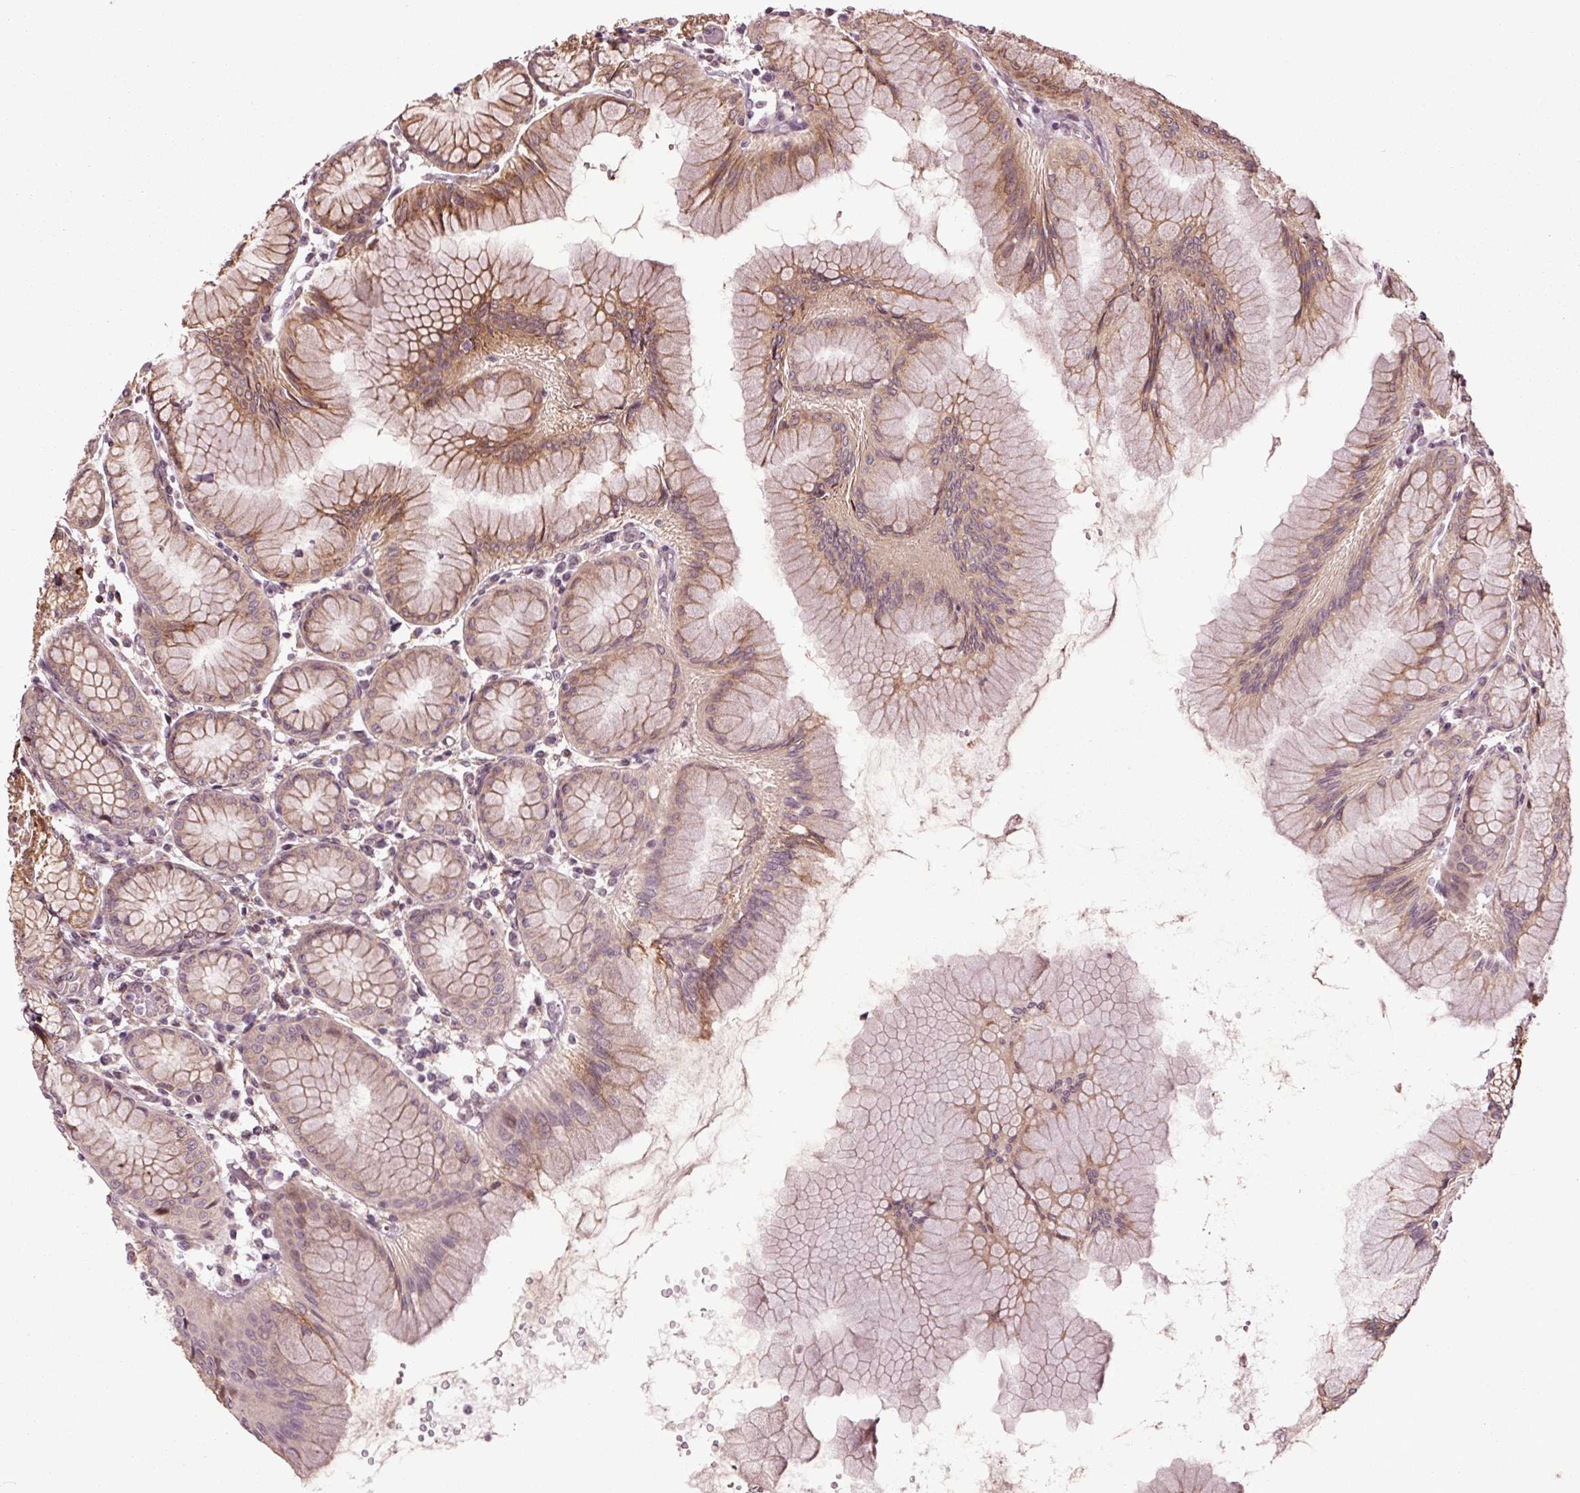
{"staining": {"intensity": "strong", "quantity": "25%-75%", "location": "cytoplasmic/membranous"}, "tissue": "stomach", "cell_type": "Glandular cells", "image_type": "normal", "snomed": [{"axis": "morphology", "description": "Normal tissue, NOS"}, {"axis": "topography", "description": "Stomach"}], "caption": "Immunohistochemistry histopathology image of unremarkable stomach: human stomach stained using immunohistochemistry (IHC) reveals high levels of strong protein expression localized specifically in the cytoplasmic/membranous of glandular cells, appearing as a cytoplasmic/membranous brown color.", "gene": "HAUS5", "patient": {"sex": "female", "age": 57}}